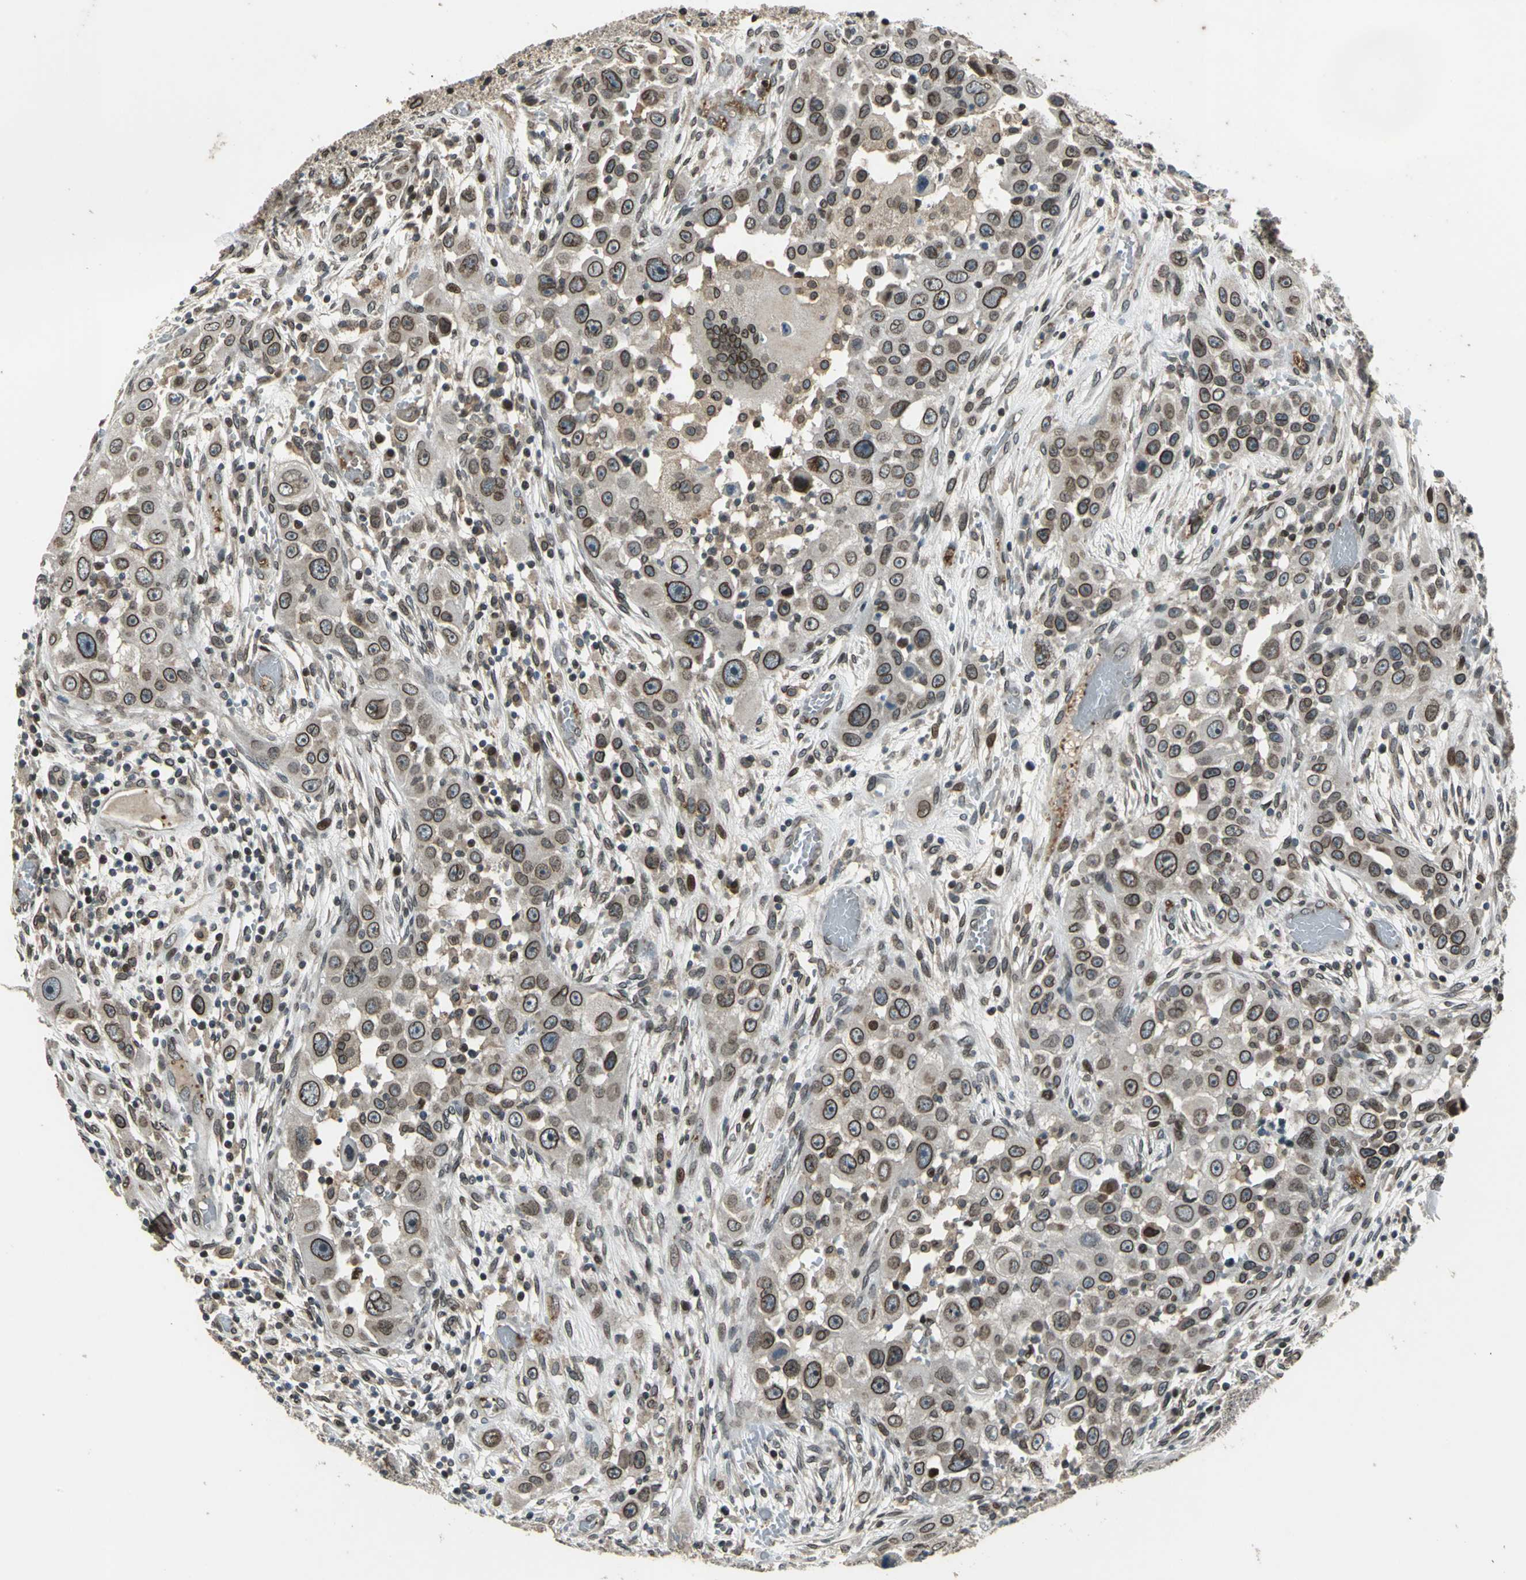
{"staining": {"intensity": "strong", "quantity": ">75%", "location": "cytoplasmic/membranous,nuclear"}, "tissue": "head and neck cancer", "cell_type": "Tumor cells", "image_type": "cancer", "snomed": [{"axis": "morphology", "description": "Carcinoma, NOS"}, {"axis": "topography", "description": "Head-Neck"}], "caption": "DAB (3,3'-diaminobenzidine) immunohistochemical staining of human head and neck cancer shows strong cytoplasmic/membranous and nuclear protein expression in about >75% of tumor cells.", "gene": "BRIP1", "patient": {"sex": "male", "age": 87}}